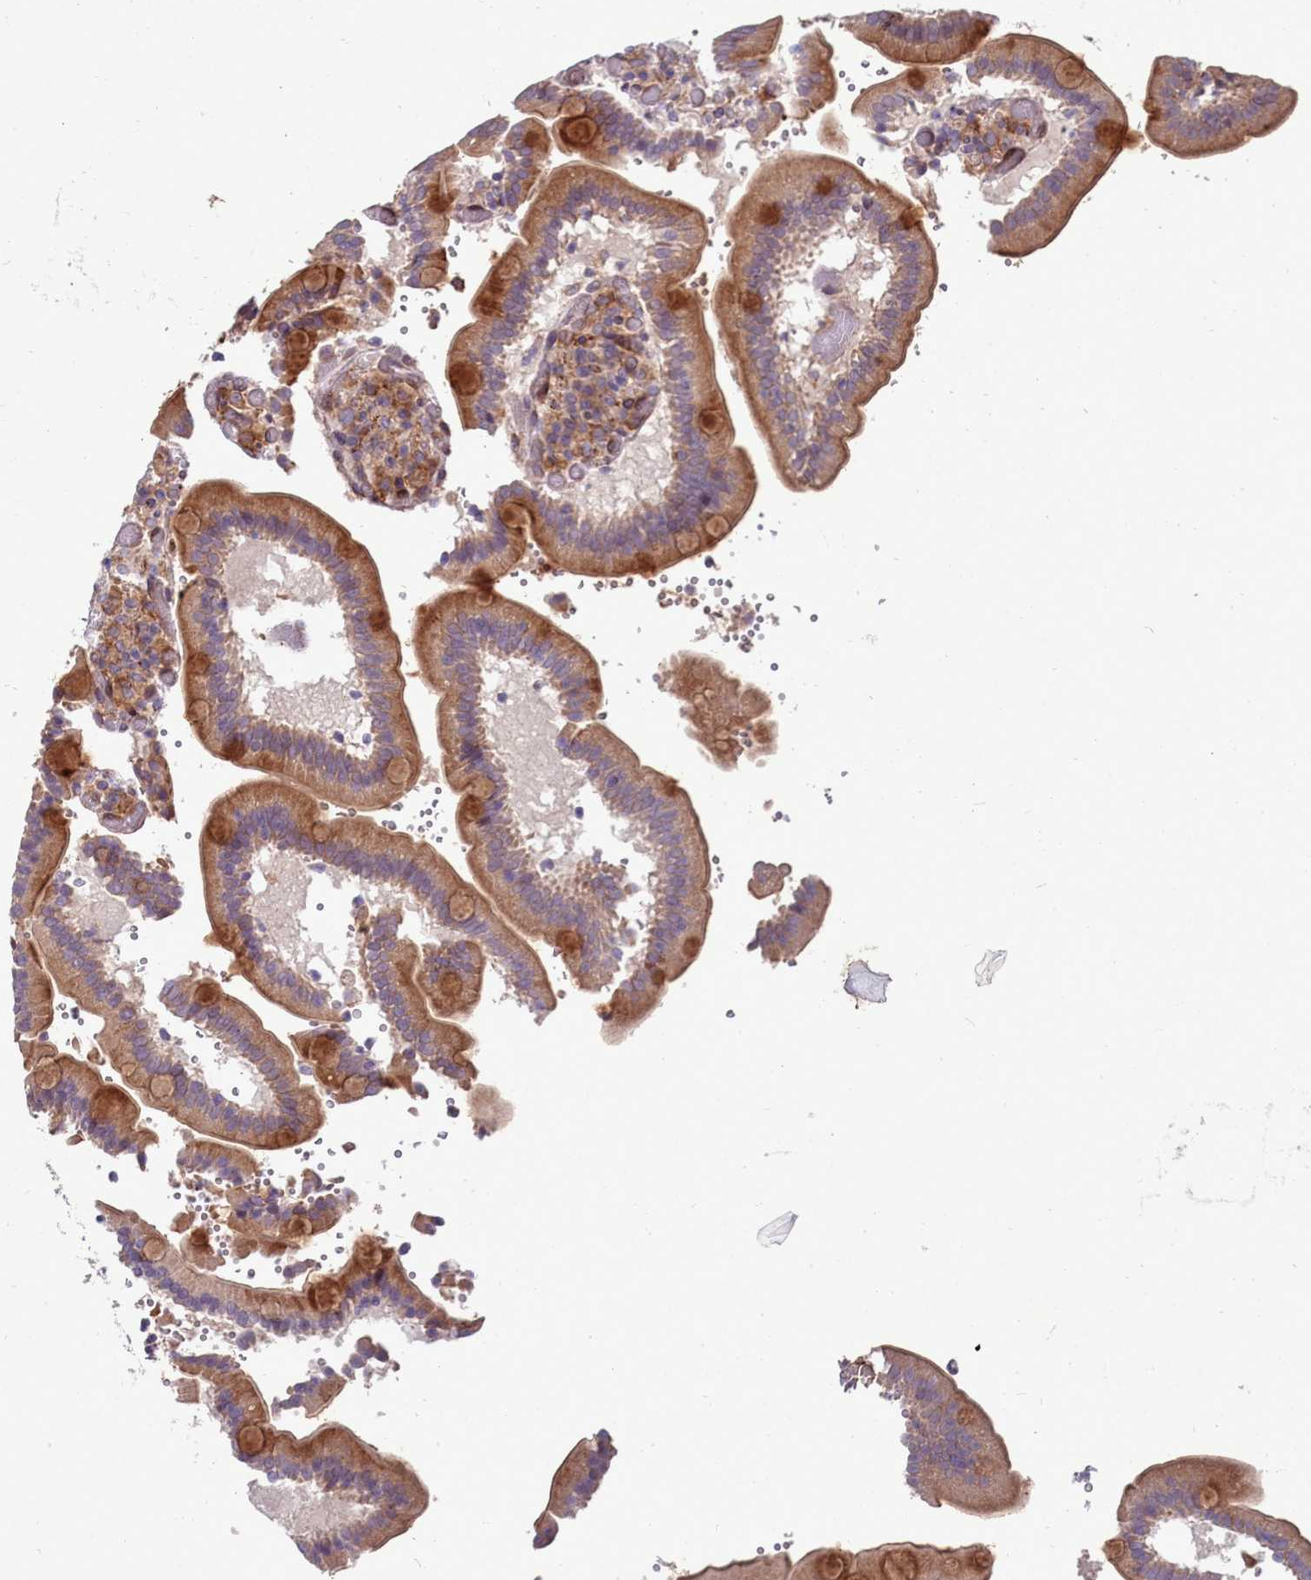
{"staining": {"intensity": "strong", "quantity": "25%-75%", "location": "cytoplasmic/membranous"}, "tissue": "duodenum", "cell_type": "Glandular cells", "image_type": "normal", "snomed": [{"axis": "morphology", "description": "Normal tissue, NOS"}, {"axis": "topography", "description": "Duodenum"}], "caption": "High-magnification brightfield microscopy of benign duodenum stained with DAB (brown) and counterstained with hematoxylin (blue). glandular cells exhibit strong cytoplasmic/membranous positivity is seen in approximately25%-75% of cells. (Brightfield microscopy of DAB IHC at high magnification).", "gene": "RAPGEF4", "patient": {"sex": "female", "age": 62}}